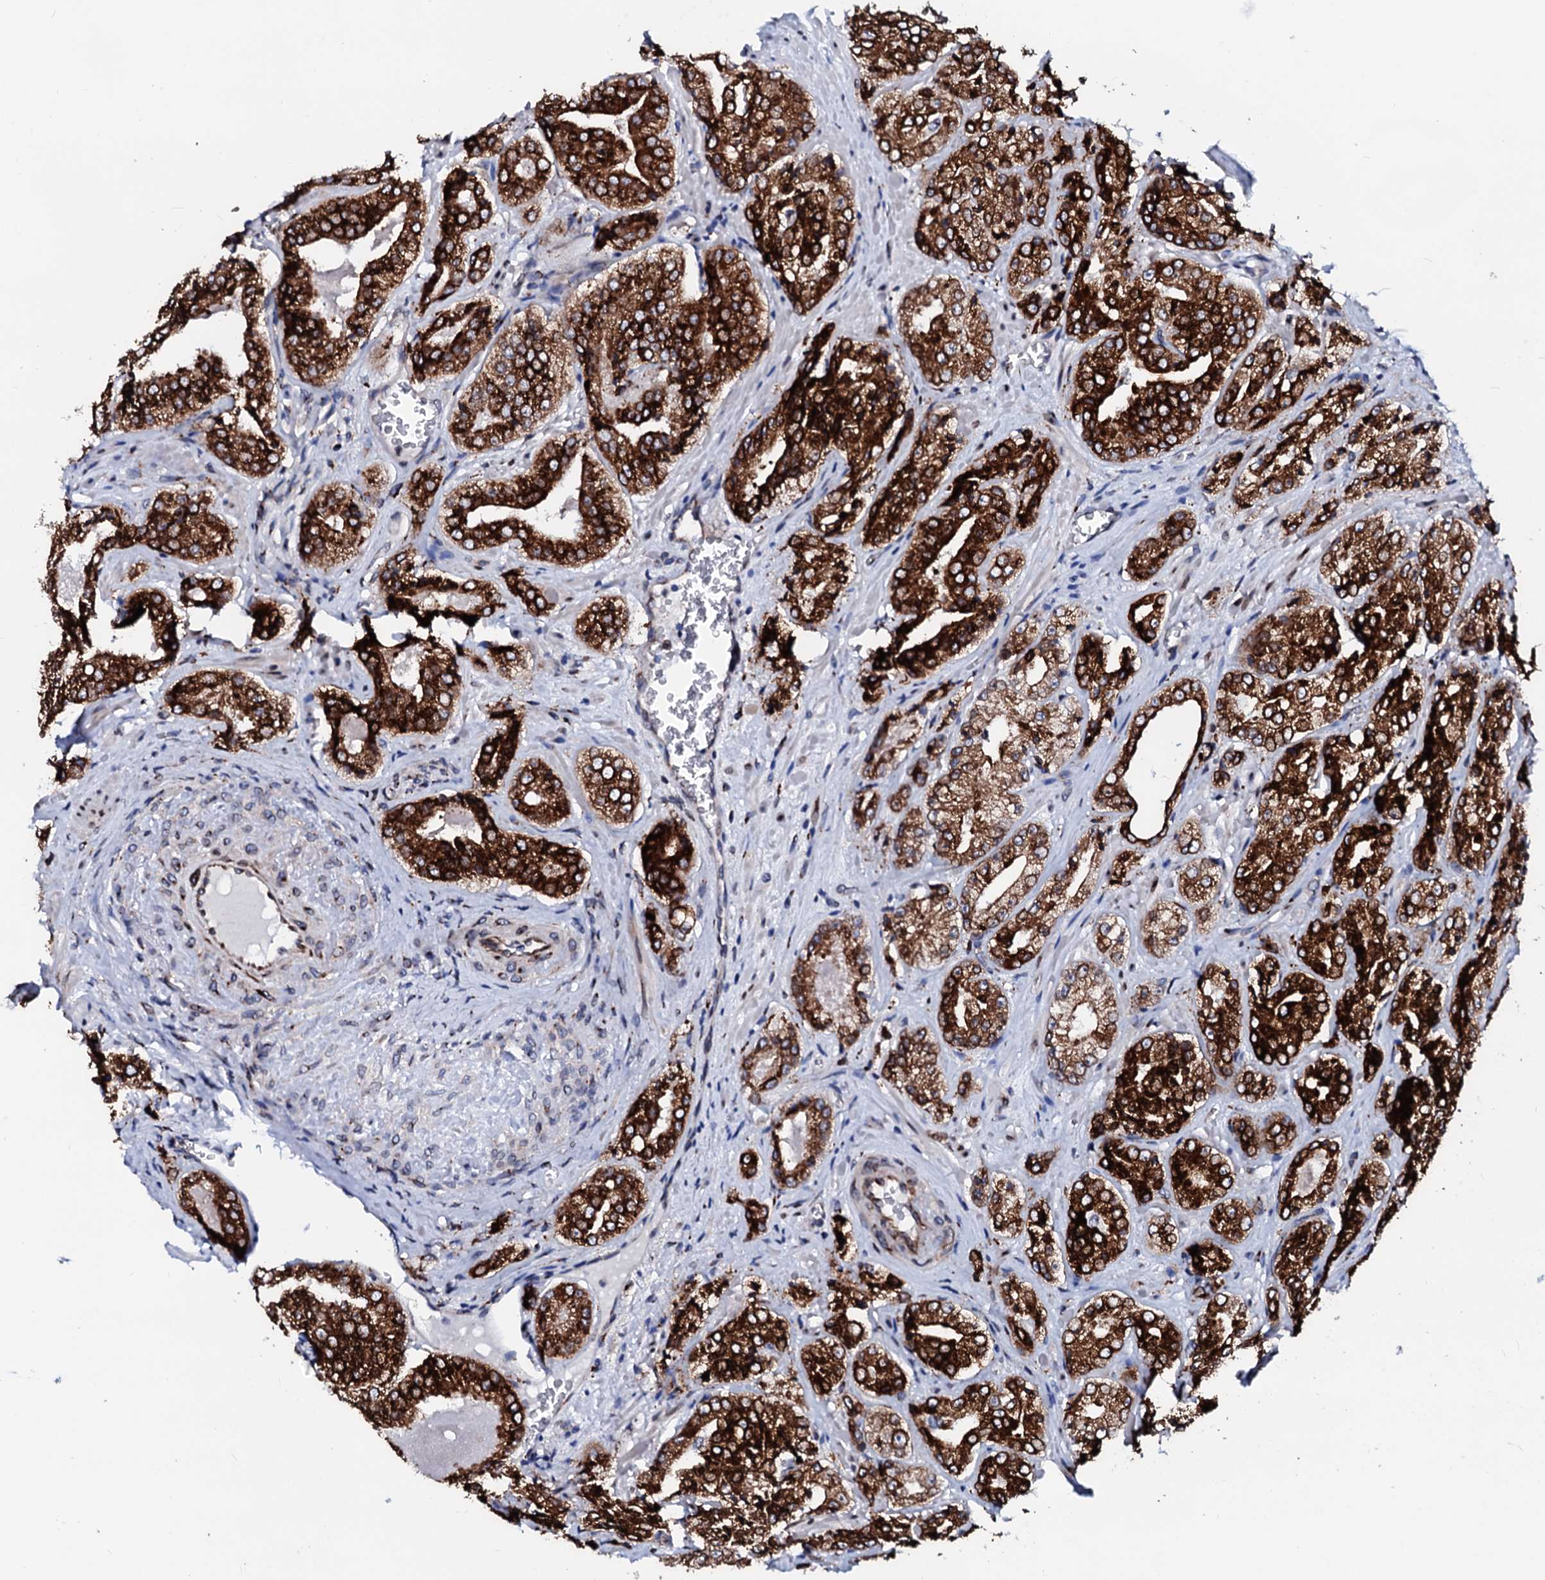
{"staining": {"intensity": "strong", "quantity": ">75%", "location": "cytoplasmic/membranous"}, "tissue": "prostate cancer", "cell_type": "Tumor cells", "image_type": "cancer", "snomed": [{"axis": "morphology", "description": "Adenocarcinoma, High grade"}, {"axis": "topography", "description": "Prostate"}], "caption": "Adenocarcinoma (high-grade) (prostate) stained with a protein marker displays strong staining in tumor cells.", "gene": "TMCO3", "patient": {"sex": "male", "age": 71}}